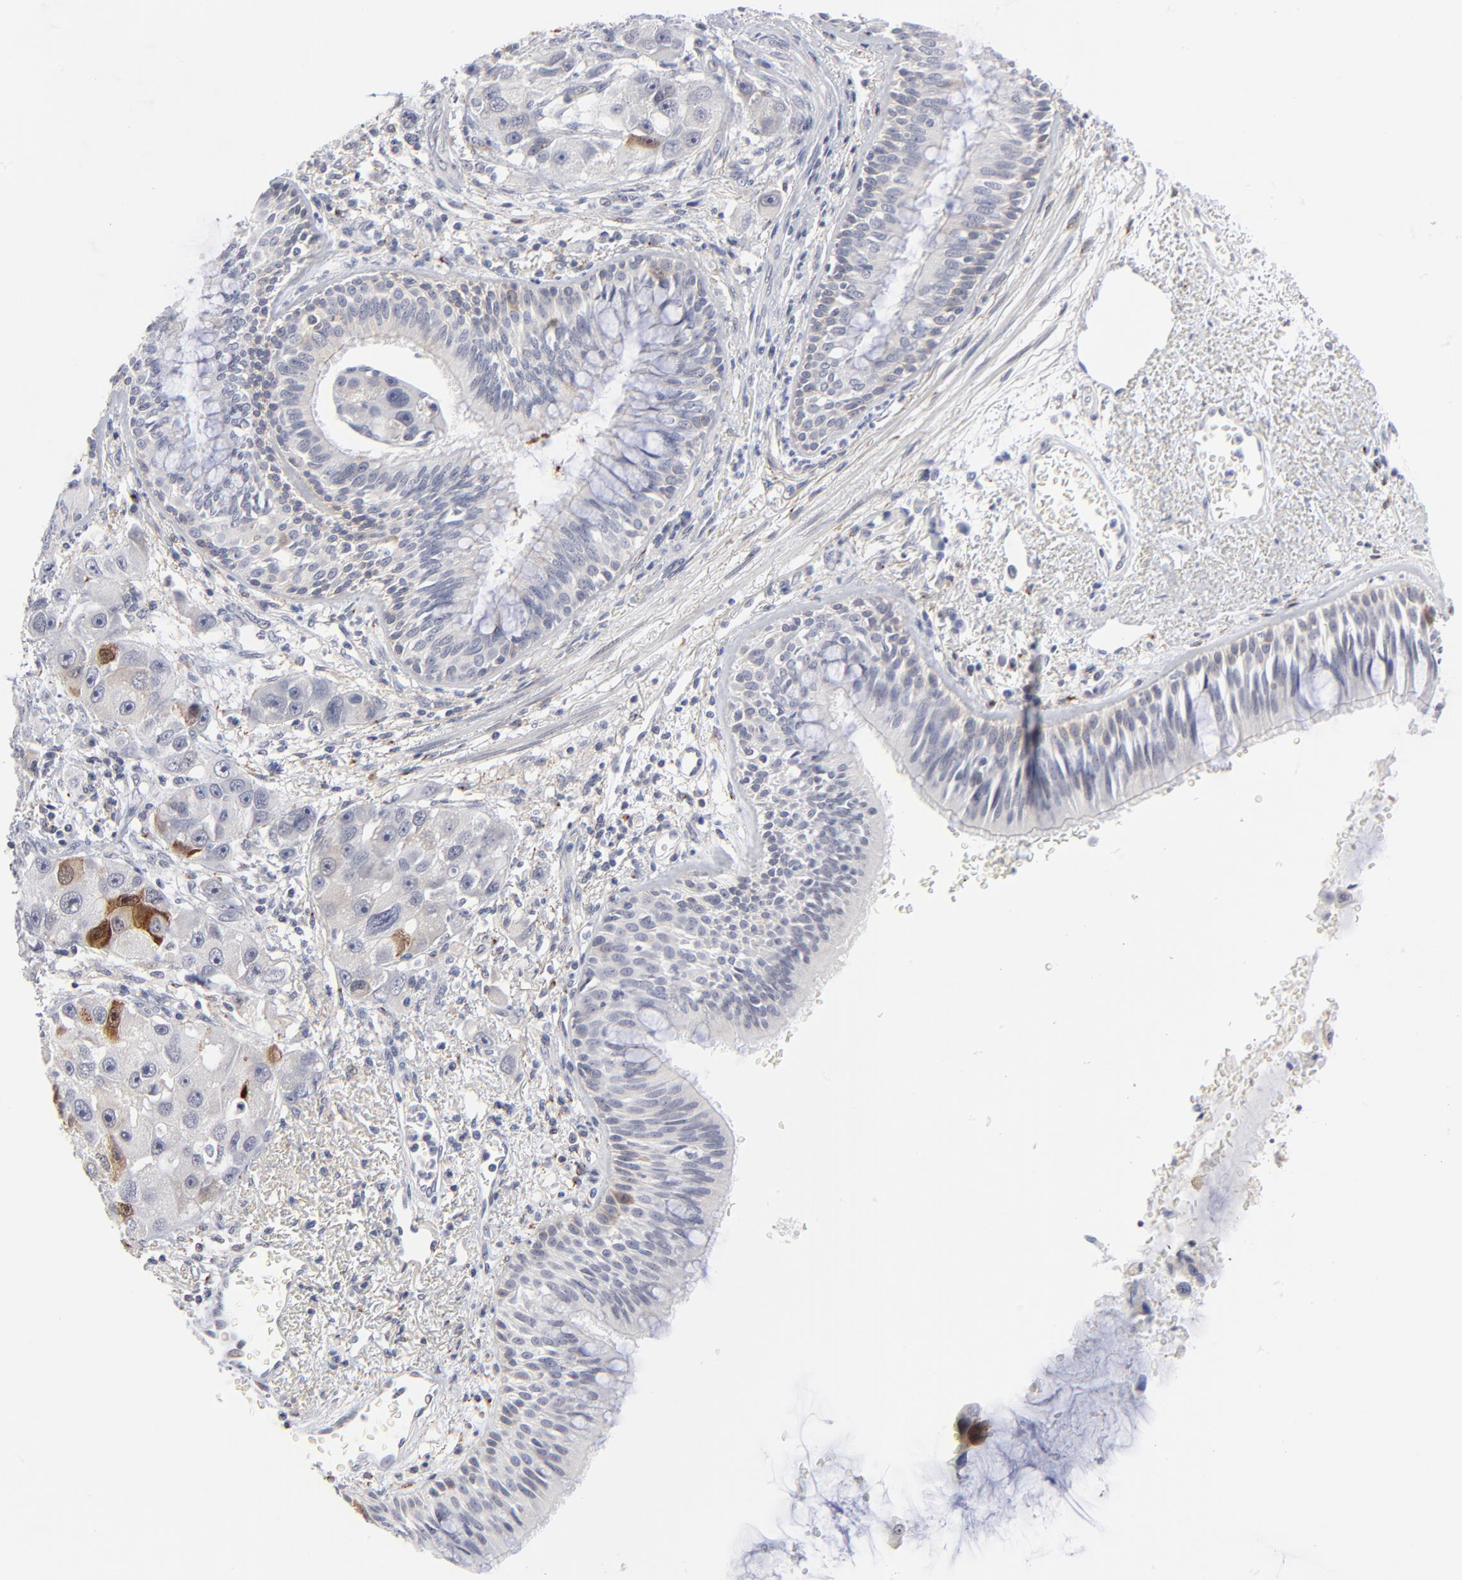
{"staining": {"intensity": "negative", "quantity": "none", "location": "none"}, "tissue": "bronchus", "cell_type": "Respiratory epithelial cells", "image_type": "normal", "snomed": [{"axis": "morphology", "description": "Normal tissue, NOS"}, {"axis": "morphology", "description": "Adenocarcinoma, NOS"}, {"axis": "morphology", "description": "Adenocarcinoma, metastatic, NOS"}, {"axis": "topography", "description": "Lymph node"}, {"axis": "topography", "description": "Bronchus"}, {"axis": "topography", "description": "Lung"}], "caption": "Immunohistochemistry histopathology image of benign human bronchus stained for a protein (brown), which shows no positivity in respiratory epithelial cells. (DAB (3,3'-diaminobenzidine) IHC with hematoxylin counter stain).", "gene": "AURKA", "patient": {"sex": "female", "age": 54}}